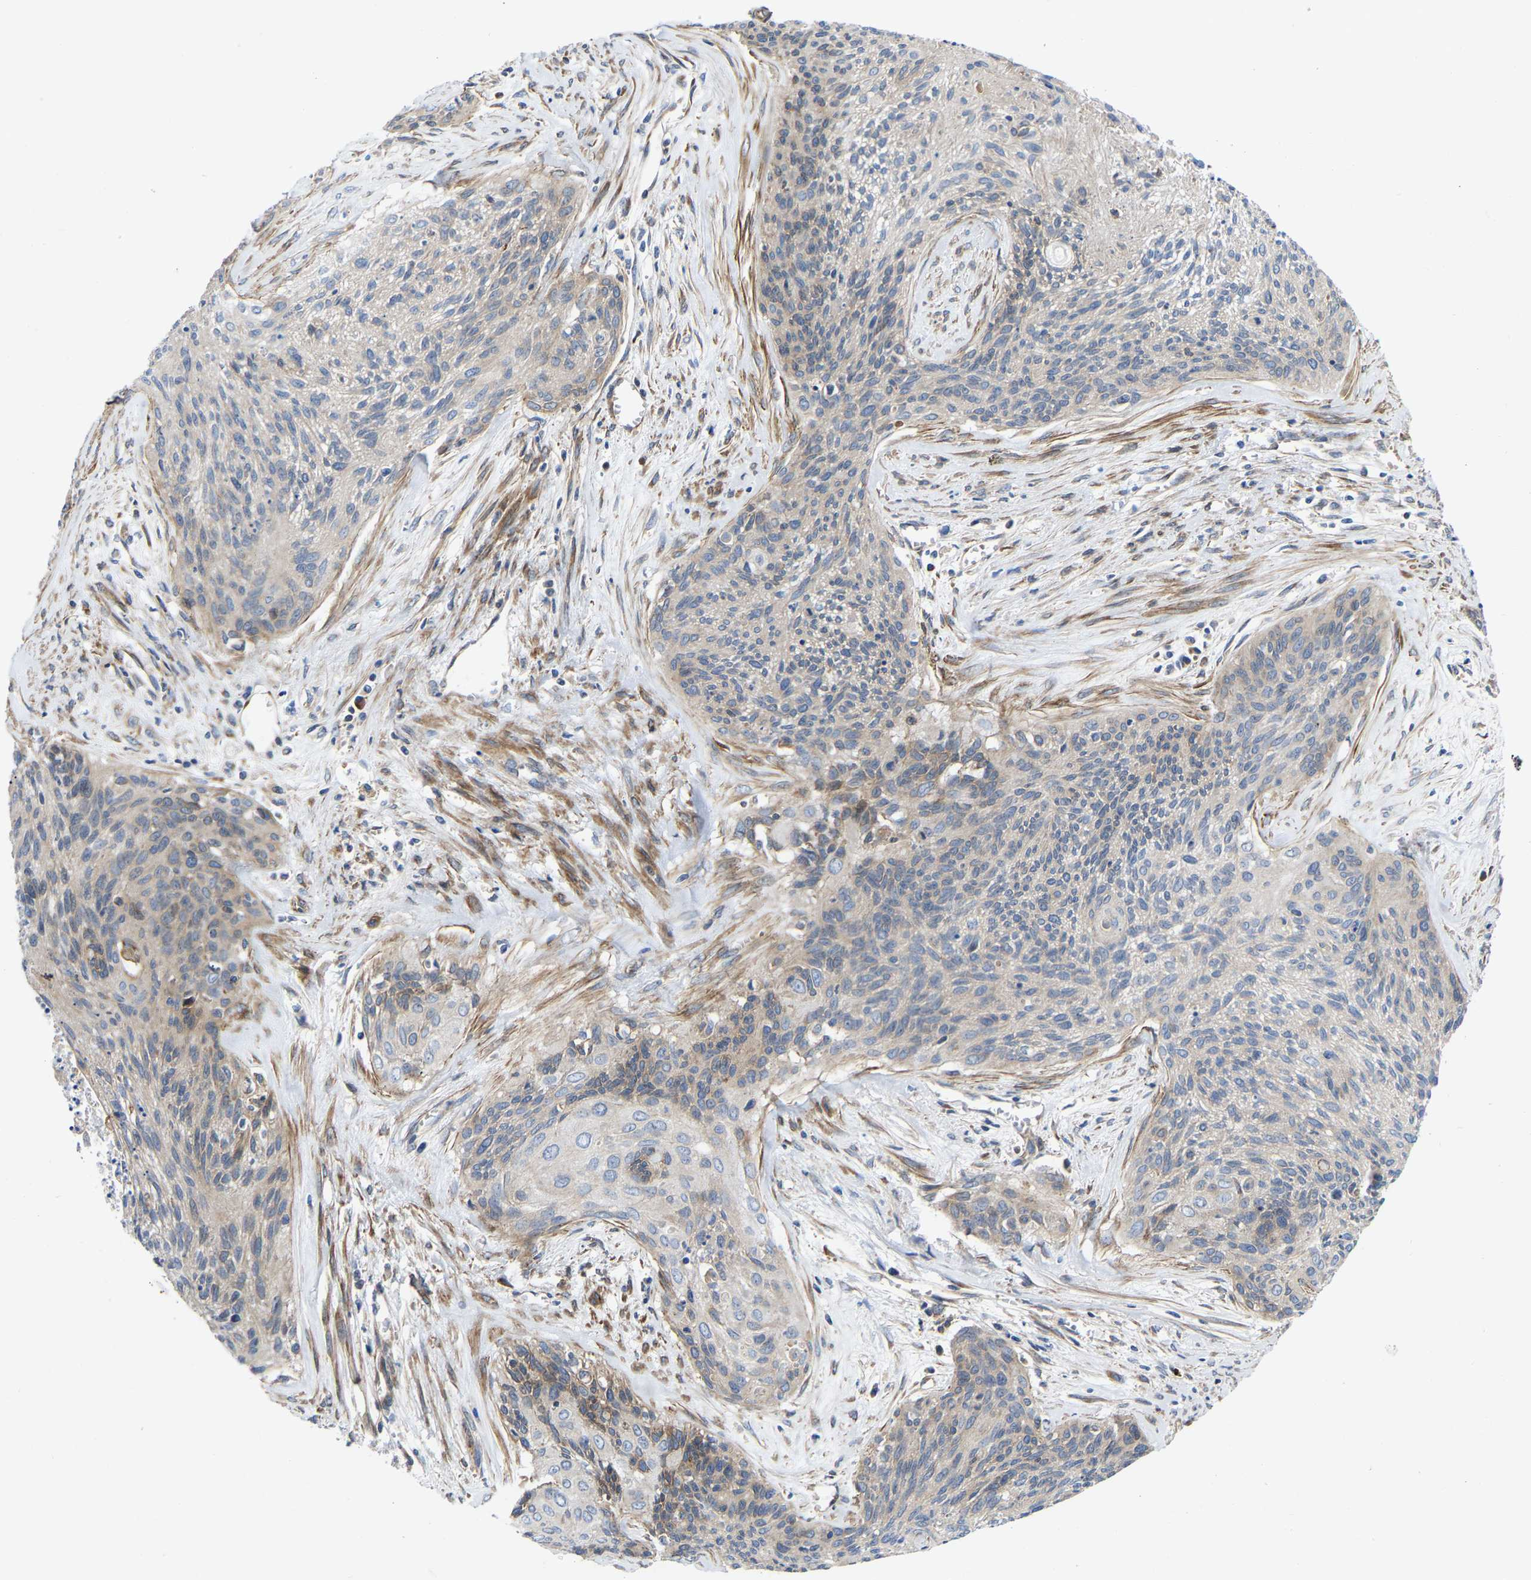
{"staining": {"intensity": "negative", "quantity": "none", "location": "none"}, "tissue": "cervical cancer", "cell_type": "Tumor cells", "image_type": "cancer", "snomed": [{"axis": "morphology", "description": "Squamous cell carcinoma, NOS"}, {"axis": "topography", "description": "Cervix"}], "caption": "Tumor cells show no significant positivity in squamous cell carcinoma (cervical).", "gene": "TOR1B", "patient": {"sex": "female", "age": 55}}